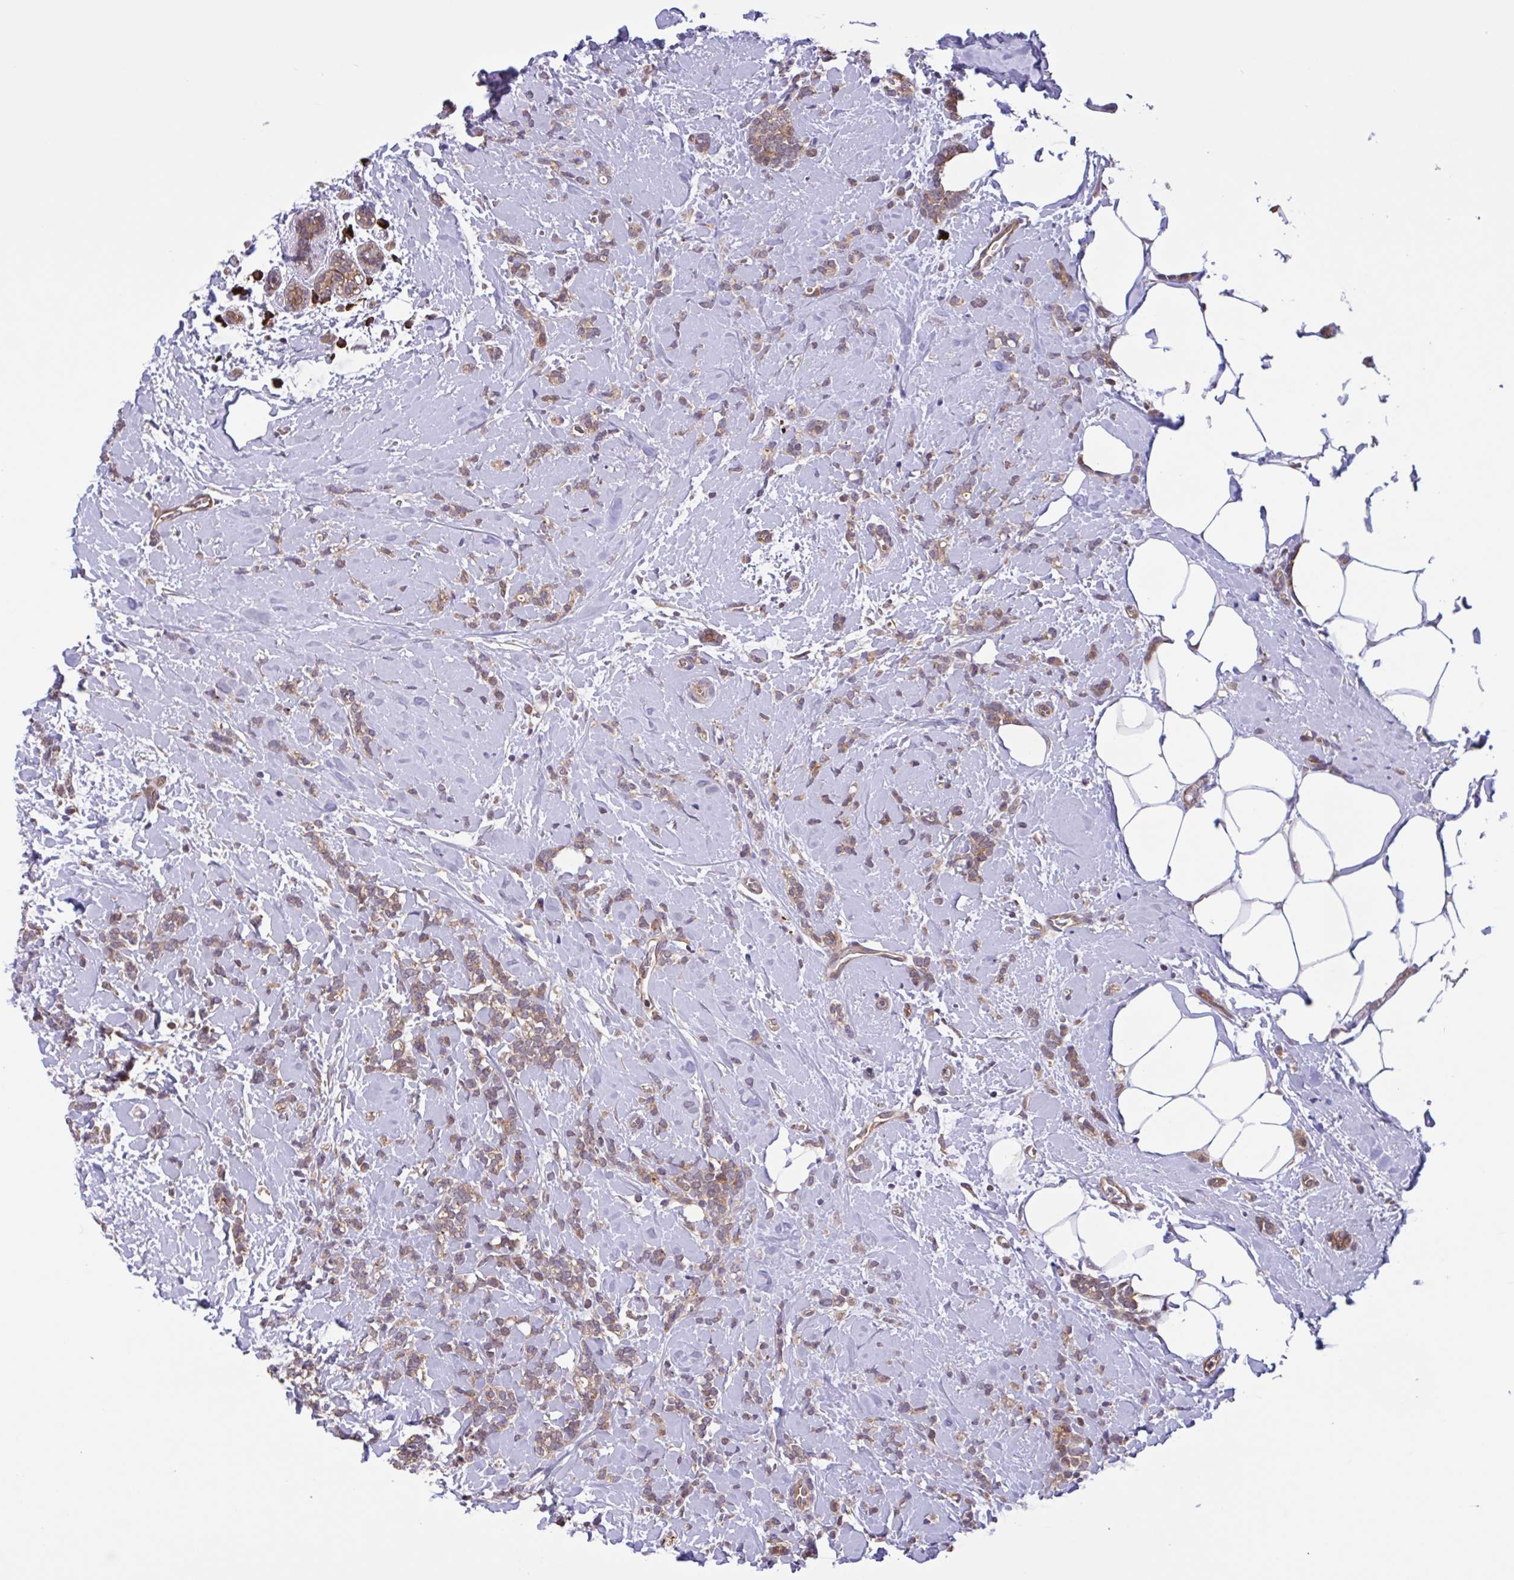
{"staining": {"intensity": "weak", "quantity": ">75%", "location": "cytoplasmic/membranous"}, "tissue": "breast cancer", "cell_type": "Tumor cells", "image_type": "cancer", "snomed": [{"axis": "morphology", "description": "Lobular carcinoma"}, {"axis": "topography", "description": "Breast"}], "caption": "Breast cancer was stained to show a protein in brown. There is low levels of weak cytoplasmic/membranous expression in approximately >75% of tumor cells.", "gene": "INTS10", "patient": {"sex": "female", "age": 59}}